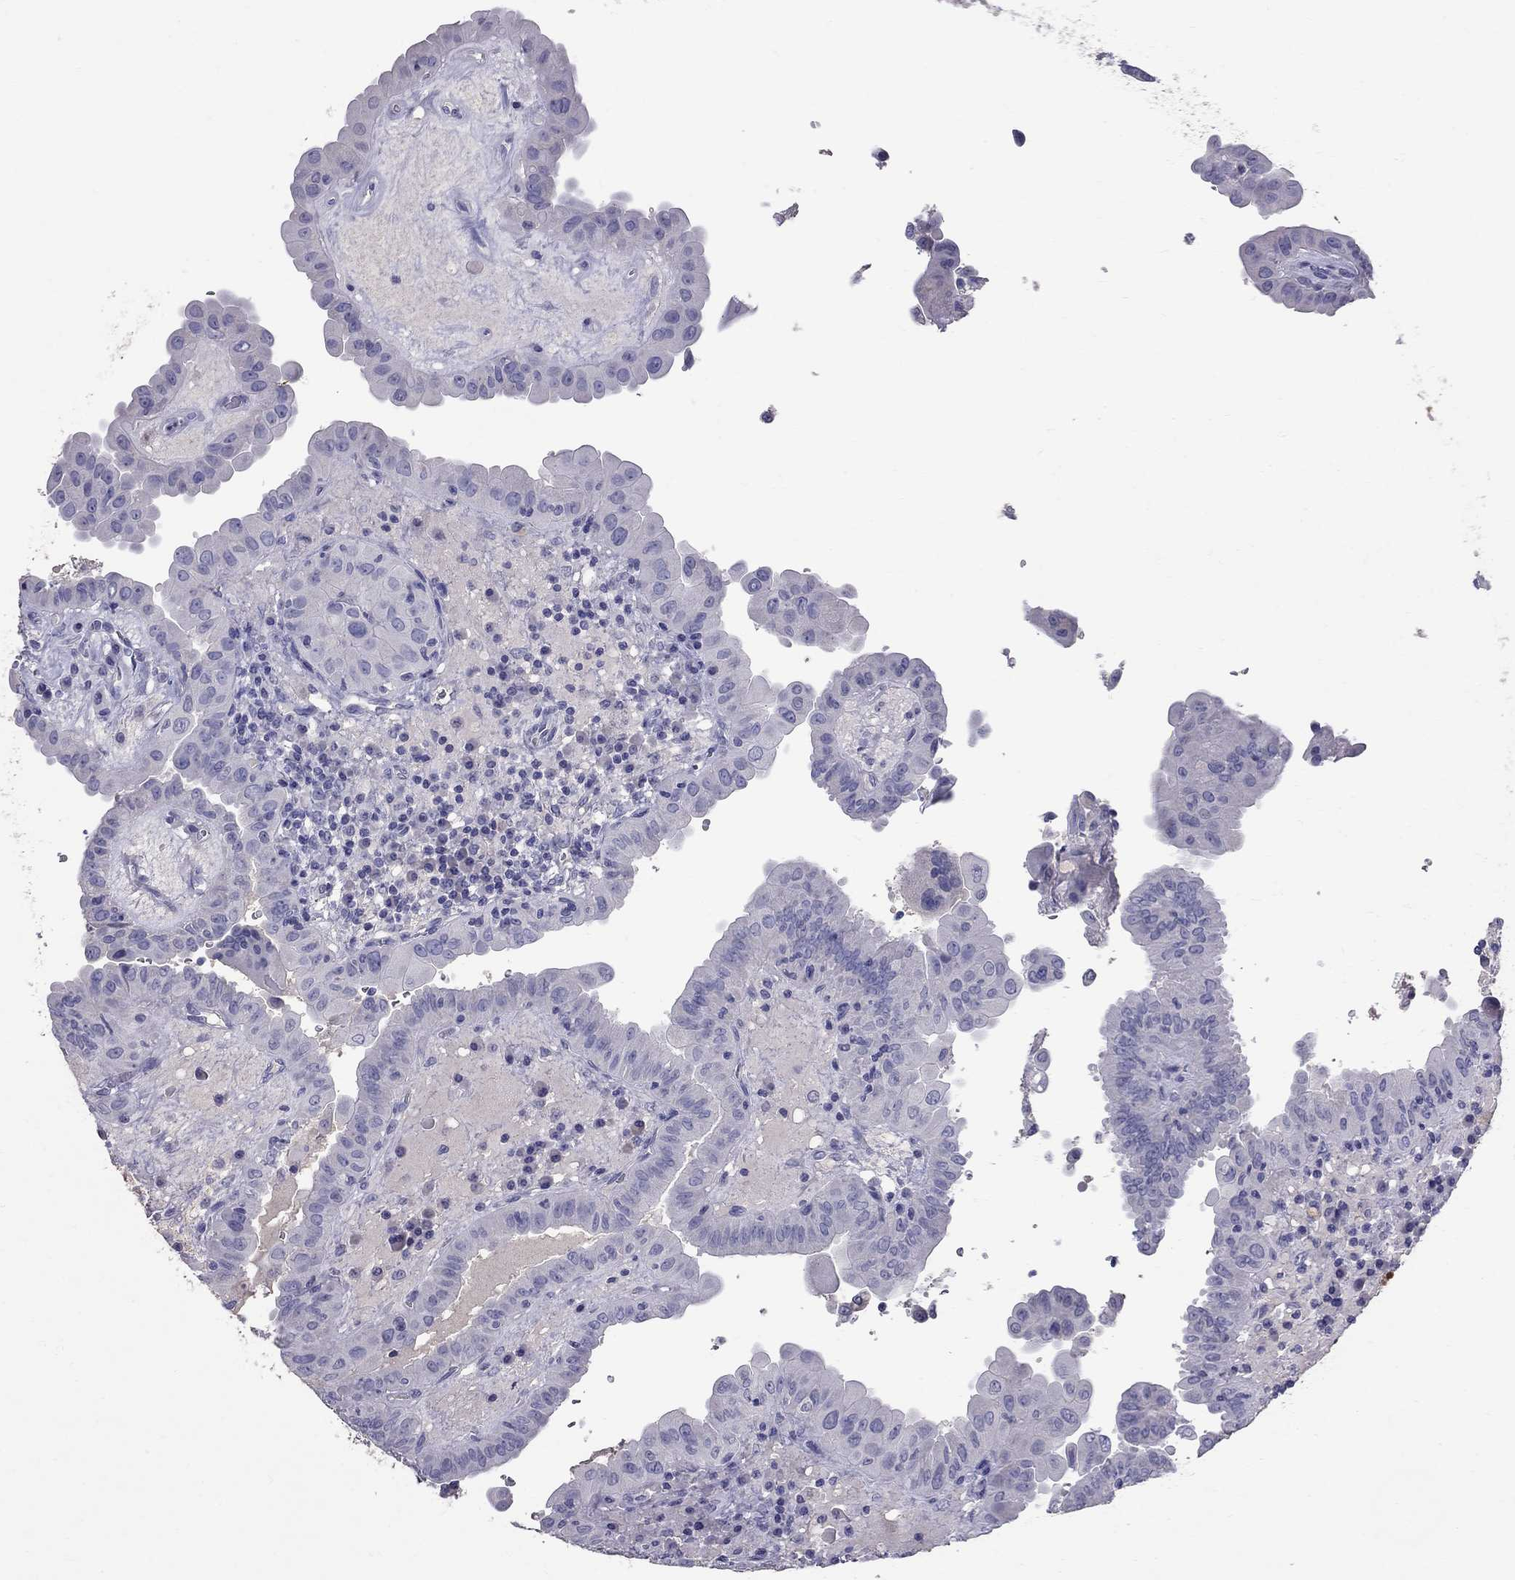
{"staining": {"intensity": "negative", "quantity": "none", "location": "none"}, "tissue": "thyroid cancer", "cell_type": "Tumor cells", "image_type": "cancer", "snomed": [{"axis": "morphology", "description": "Papillary adenocarcinoma, NOS"}, {"axis": "topography", "description": "Thyroid gland"}], "caption": "Tumor cells show no significant protein expression in thyroid cancer (papillary adenocarcinoma).", "gene": "CFAP91", "patient": {"sex": "female", "age": 37}}